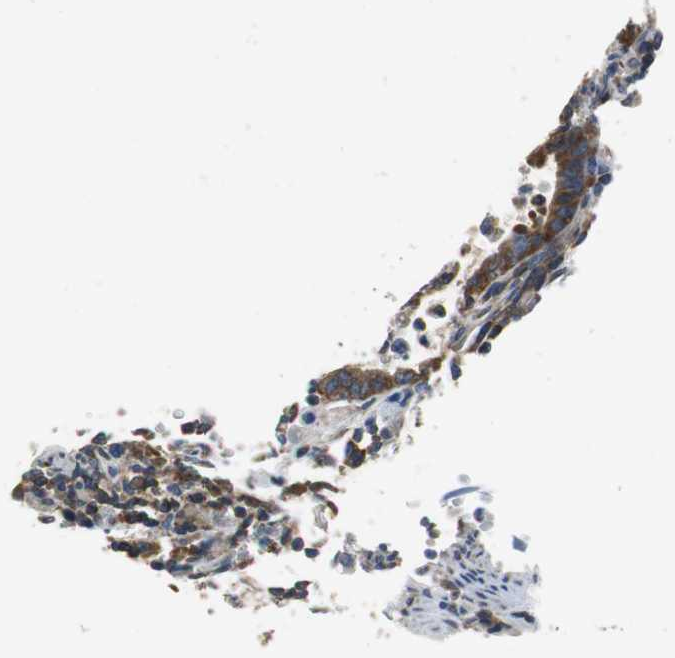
{"staining": {"intensity": "strong", "quantity": ">75%", "location": "cytoplasmic/membranous"}, "tissue": "colorectal cancer", "cell_type": "Tumor cells", "image_type": "cancer", "snomed": [{"axis": "morphology", "description": "Adenocarcinoma, NOS"}, {"axis": "topography", "description": "Rectum"}], "caption": "Approximately >75% of tumor cells in human colorectal adenocarcinoma reveal strong cytoplasmic/membranous protein positivity as visualized by brown immunohistochemical staining.", "gene": "CNOT3", "patient": {"sex": "female", "age": 66}}